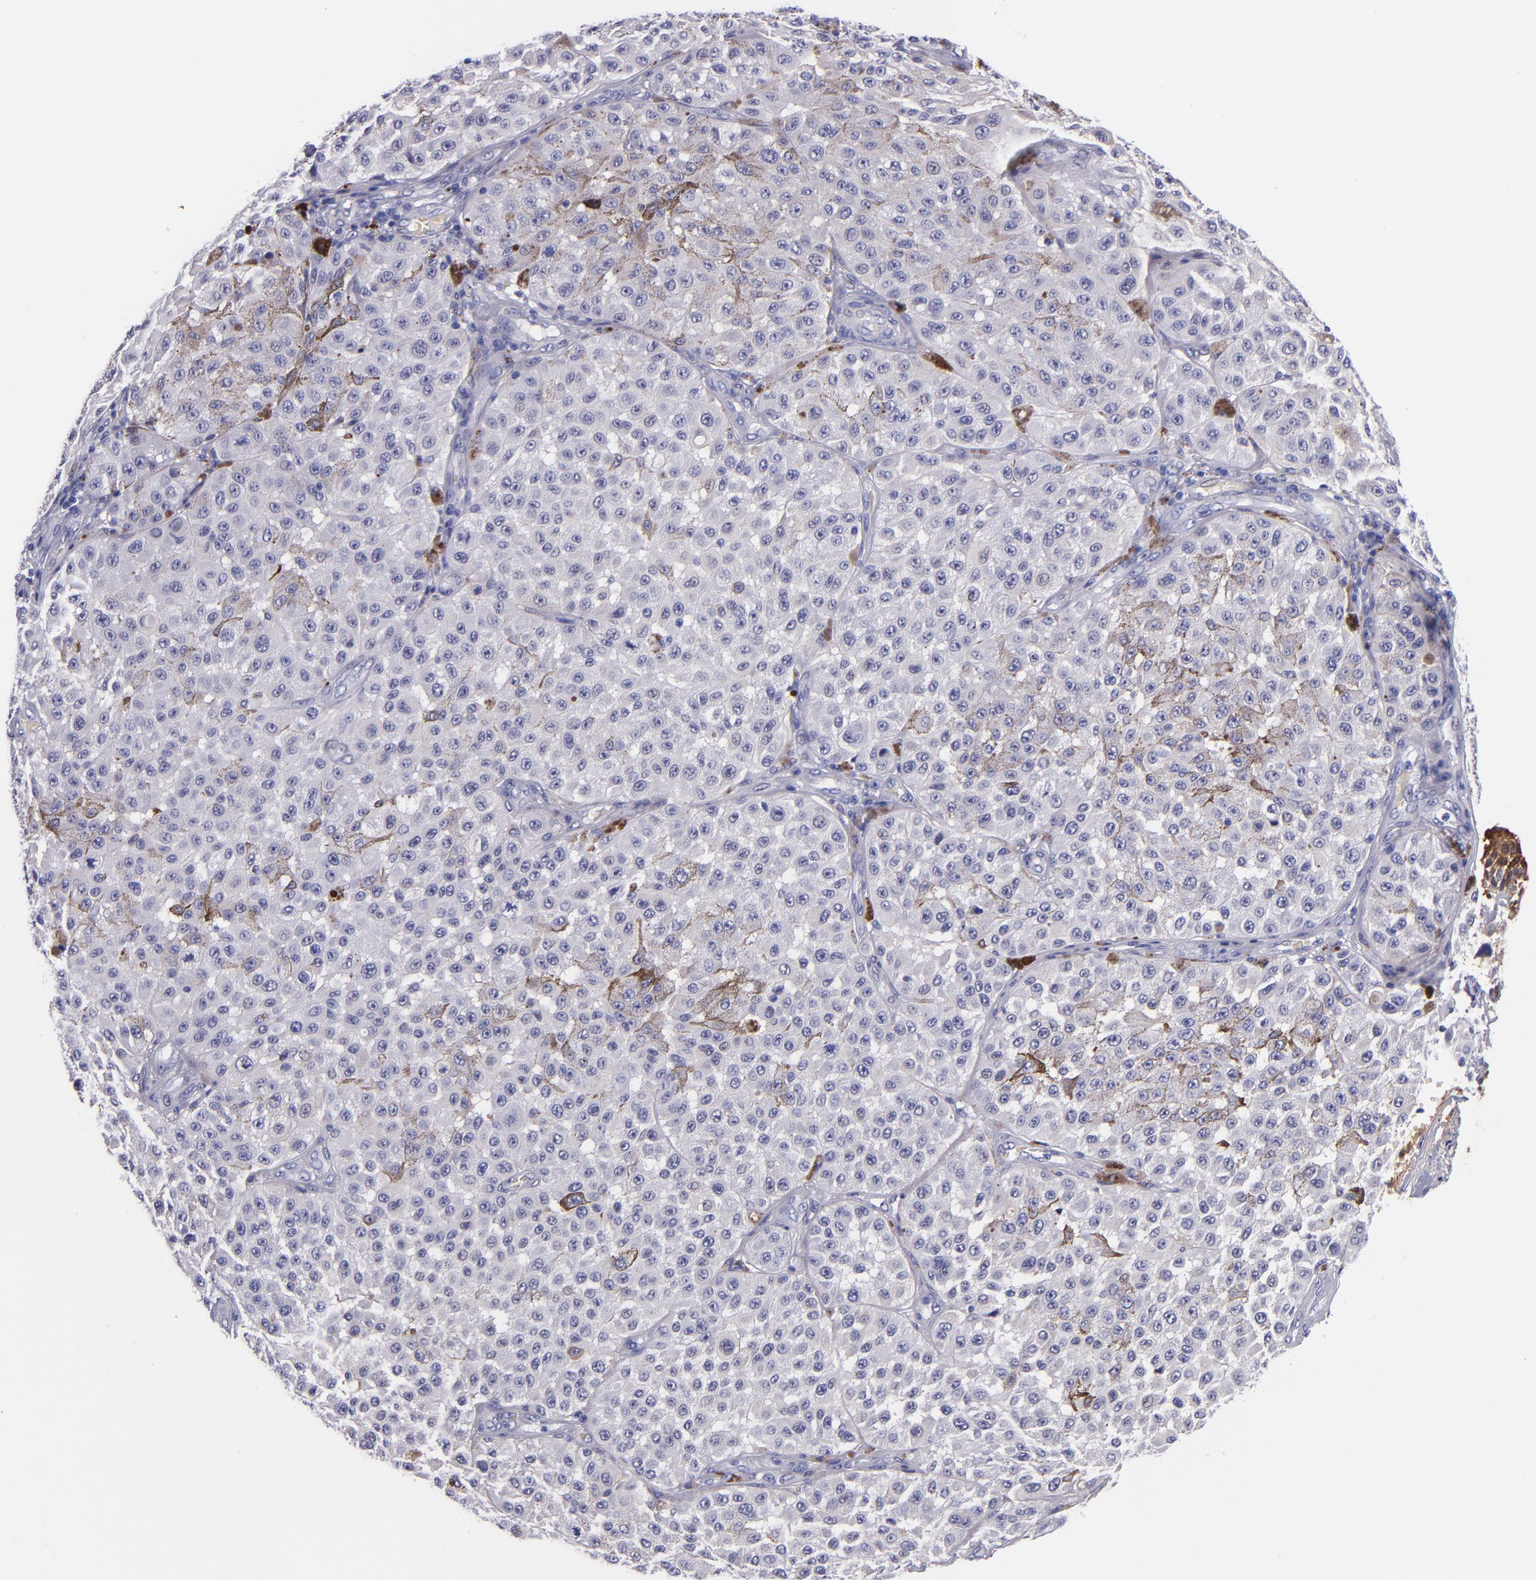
{"staining": {"intensity": "negative", "quantity": "none", "location": "none"}, "tissue": "melanoma", "cell_type": "Tumor cells", "image_type": "cancer", "snomed": [{"axis": "morphology", "description": "Malignant melanoma, NOS"}, {"axis": "topography", "description": "Skin"}], "caption": "A photomicrograph of malignant melanoma stained for a protein shows no brown staining in tumor cells.", "gene": "IVL", "patient": {"sex": "female", "age": 64}}